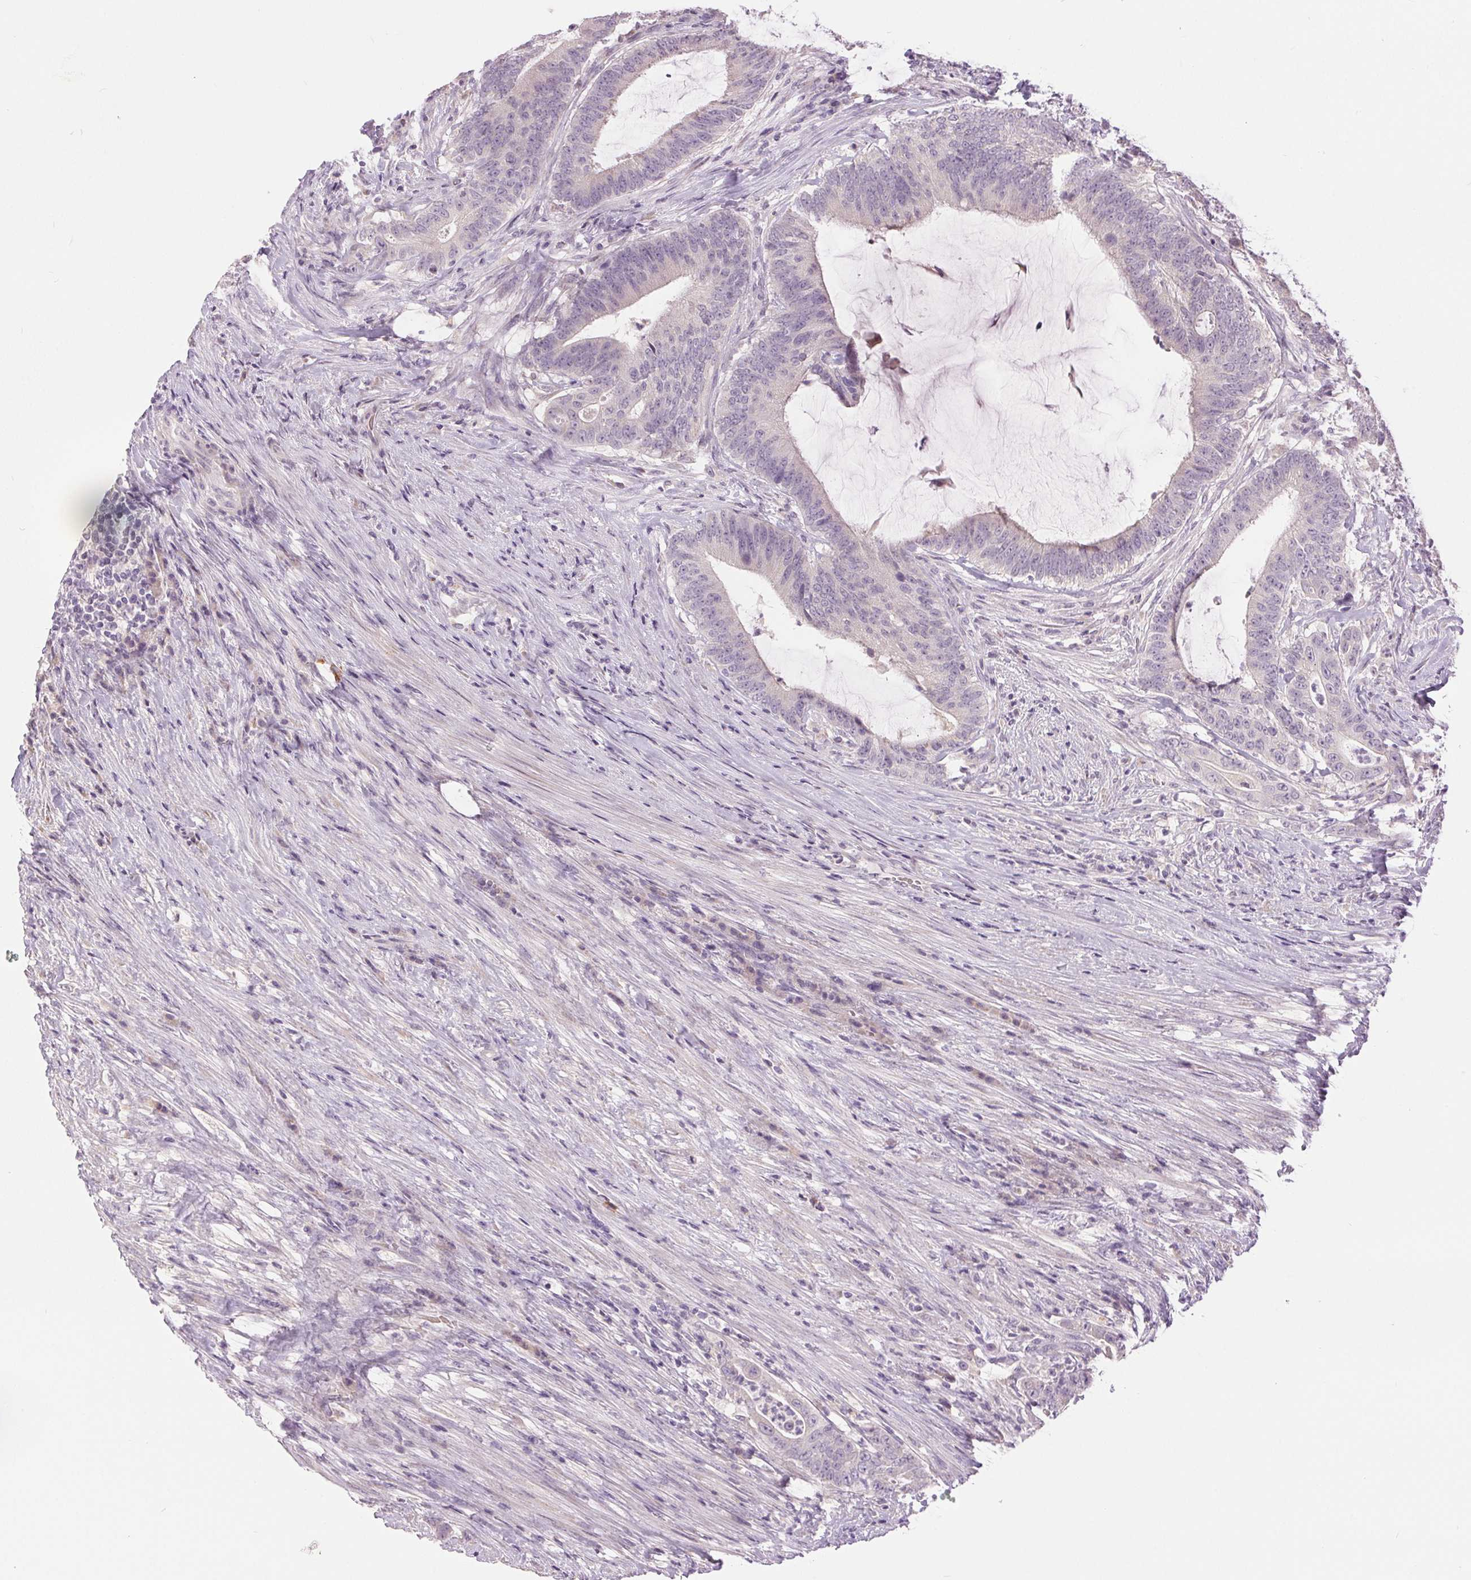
{"staining": {"intensity": "negative", "quantity": "none", "location": "none"}, "tissue": "colorectal cancer", "cell_type": "Tumor cells", "image_type": "cancer", "snomed": [{"axis": "morphology", "description": "Adenocarcinoma, NOS"}, {"axis": "topography", "description": "Colon"}], "caption": "An immunohistochemistry (IHC) image of colorectal cancer is shown. There is no staining in tumor cells of colorectal cancer. (Brightfield microscopy of DAB (3,3'-diaminobenzidine) IHC at high magnification).", "gene": "DSG3", "patient": {"sex": "female", "age": 43}}